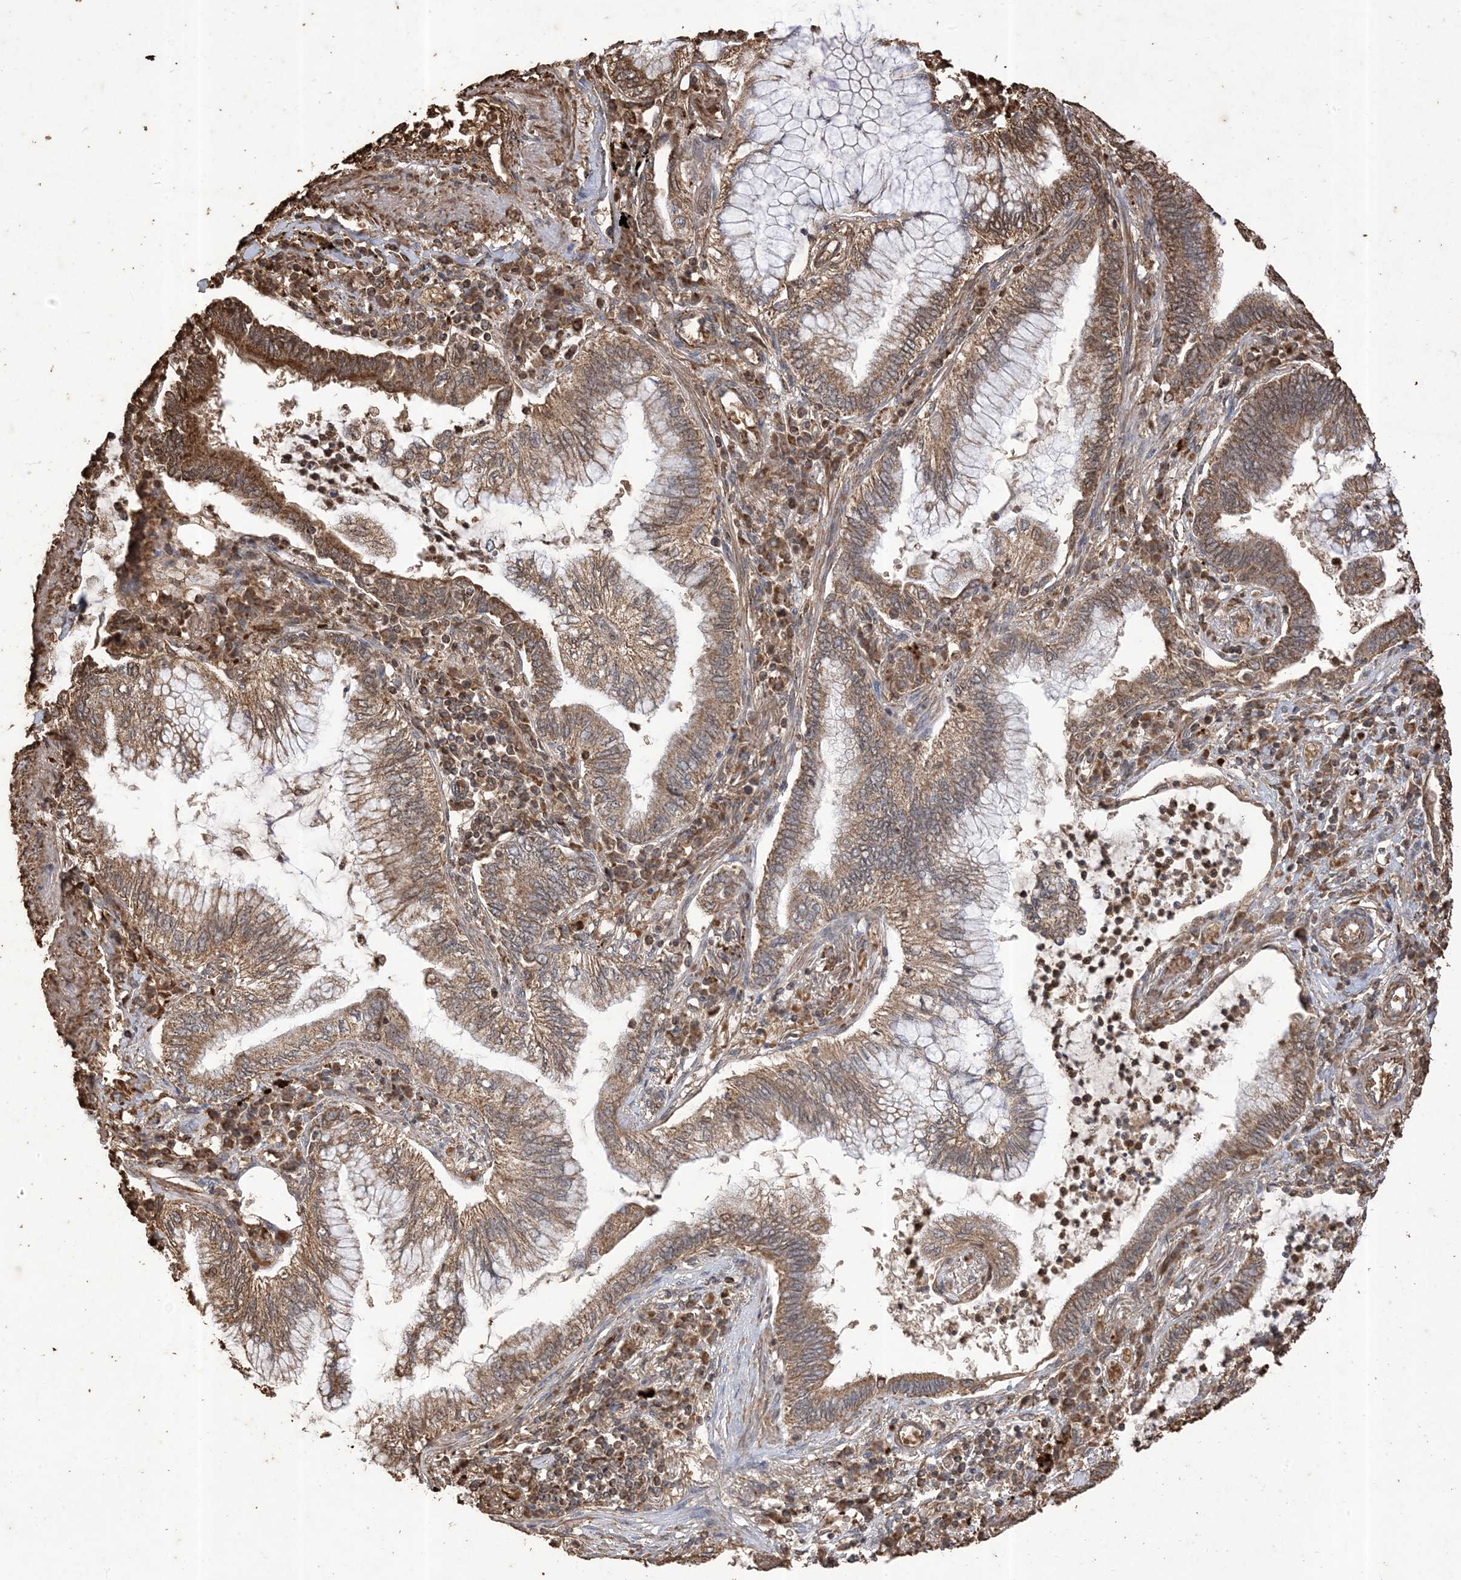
{"staining": {"intensity": "moderate", "quantity": ">75%", "location": "cytoplasmic/membranous"}, "tissue": "bronchus", "cell_type": "Respiratory epithelial cells", "image_type": "normal", "snomed": [{"axis": "morphology", "description": "Normal tissue, NOS"}, {"axis": "morphology", "description": "Adenocarcinoma, NOS"}, {"axis": "topography", "description": "Bronchus"}, {"axis": "topography", "description": "Lung"}], "caption": "The photomicrograph displays immunohistochemical staining of normal bronchus. There is moderate cytoplasmic/membranous staining is appreciated in approximately >75% of respiratory epithelial cells. Immunohistochemistry stains the protein of interest in brown and the nuclei are stained blue.", "gene": "HPS4", "patient": {"sex": "female", "age": 70}}